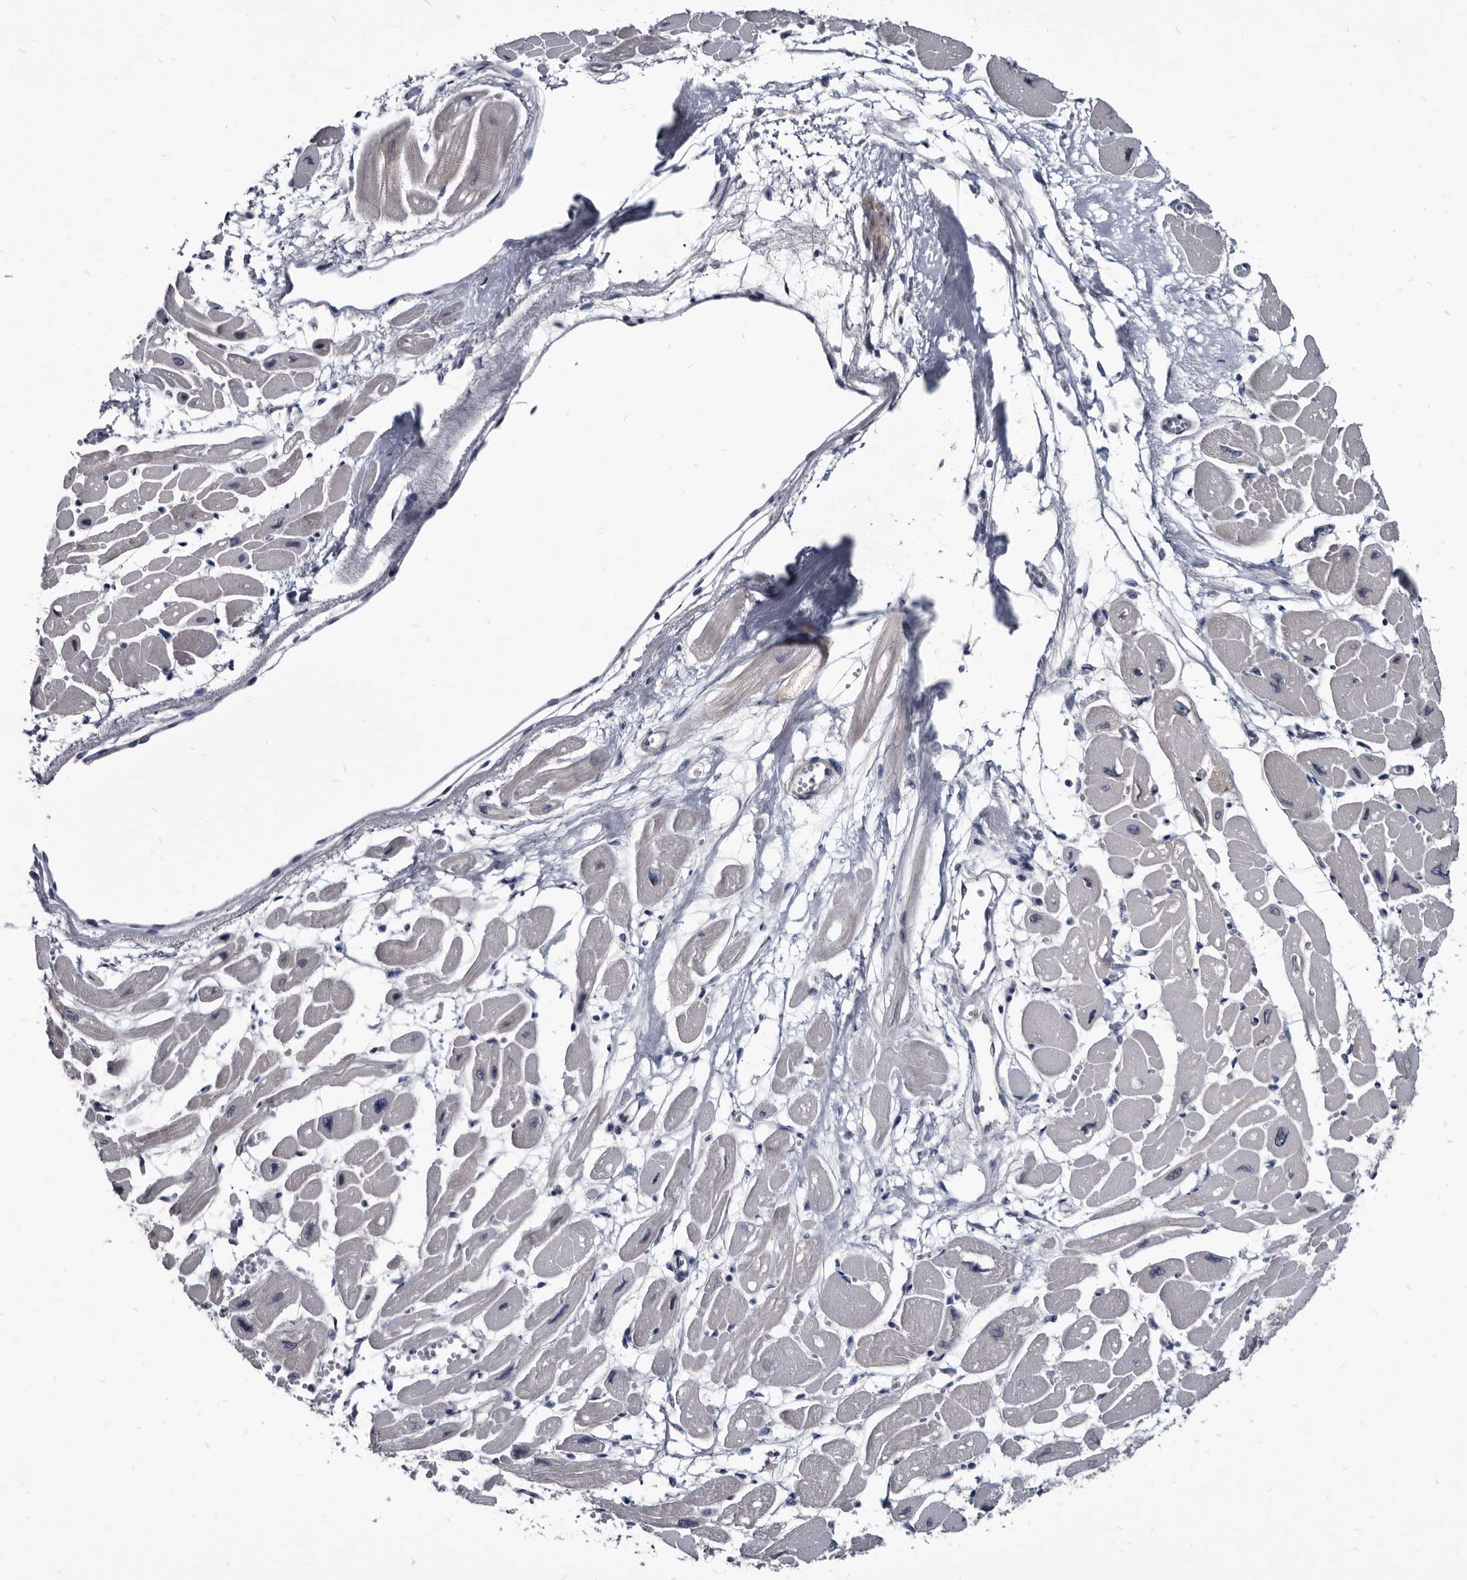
{"staining": {"intensity": "weak", "quantity": "25%-75%", "location": "cytoplasmic/membranous"}, "tissue": "heart muscle", "cell_type": "Cardiomyocytes", "image_type": "normal", "snomed": [{"axis": "morphology", "description": "Normal tissue, NOS"}, {"axis": "topography", "description": "Heart"}], "caption": "Immunohistochemical staining of benign human heart muscle exhibits 25%-75% levels of weak cytoplasmic/membranous protein positivity in about 25%-75% of cardiomyocytes. The protein of interest is shown in brown color, while the nuclei are stained blue.", "gene": "PRSS8", "patient": {"sex": "female", "age": 54}}